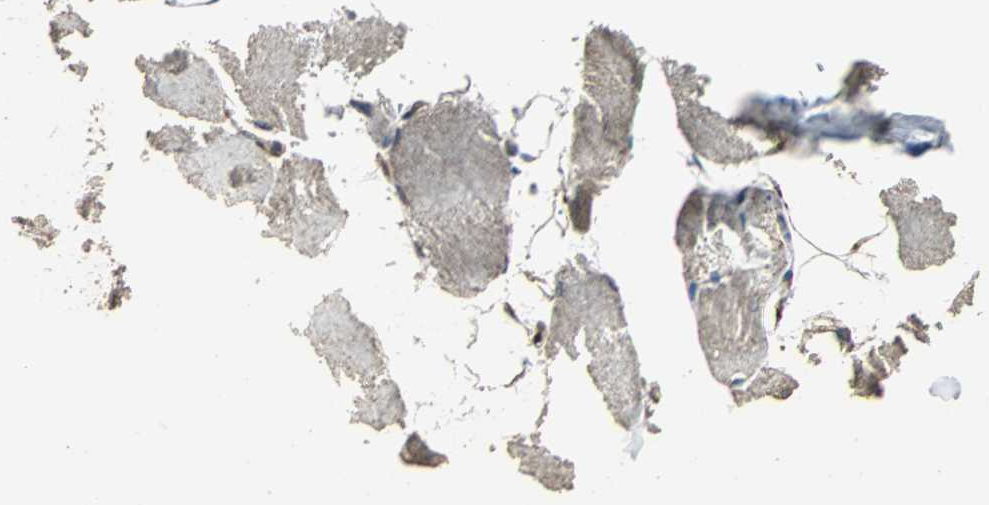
{"staining": {"intensity": "weak", "quantity": "<25%", "location": "cytoplasmic/membranous"}, "tissue": "skeletal muscle", "cell_type": "Myocytes", "image_type": "normal", "snomed": [{"axis": "morphology", "description": "Normal tissue, NOS"}, {"axis": "topography", "description": "Skeletal muscle"}, {"axis": "topography", "description": "Parathyroid gland"}], "caption": "Histopathology image shows no protein expression in myocytes of unremarkable skeletal muscle.", "gene": "F11R", "patient": {"sex": "female", "age": 37}}